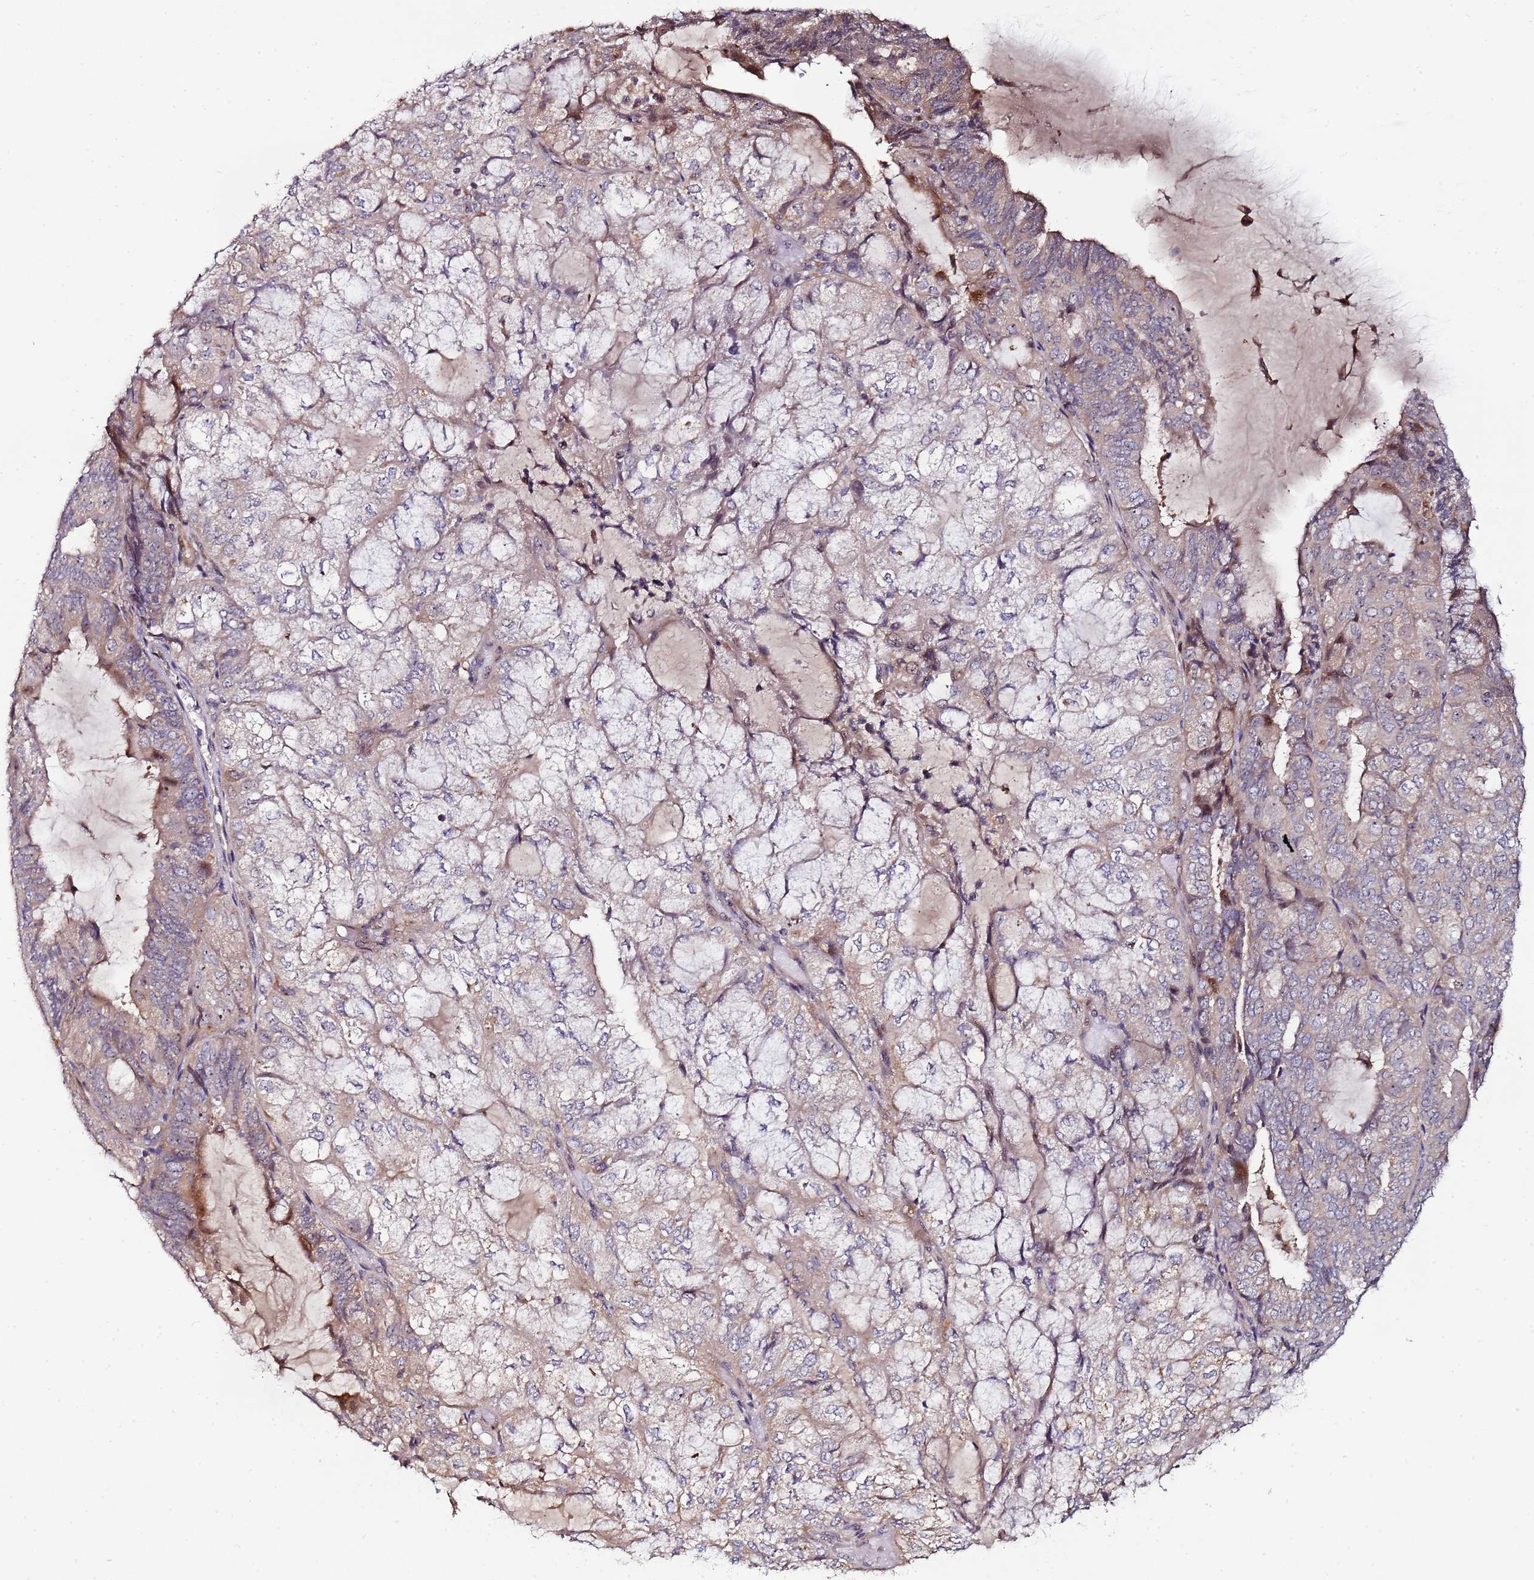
{"staining": {"intensity": "weak", "quantity": "<25%", "location": "cytoplasmic/membranous"}, "tissue": "endometrial cancer", "cell_type": "Tumor cells", "image_type": "cancer", "snomed": [{"axis": "morphology", "description": "Adenocarcinoma, NOS"}, {"axis": "topography", "description": "Endometrium"}], "caption": "This is a histopathology image of immunohistochemistry (IHC) staining of endometrial cancer (adenocarcinoma), which shows no expression in tumor cells.", "gene": "KRI1", "patient": {"sex": "female", "age": 81}}